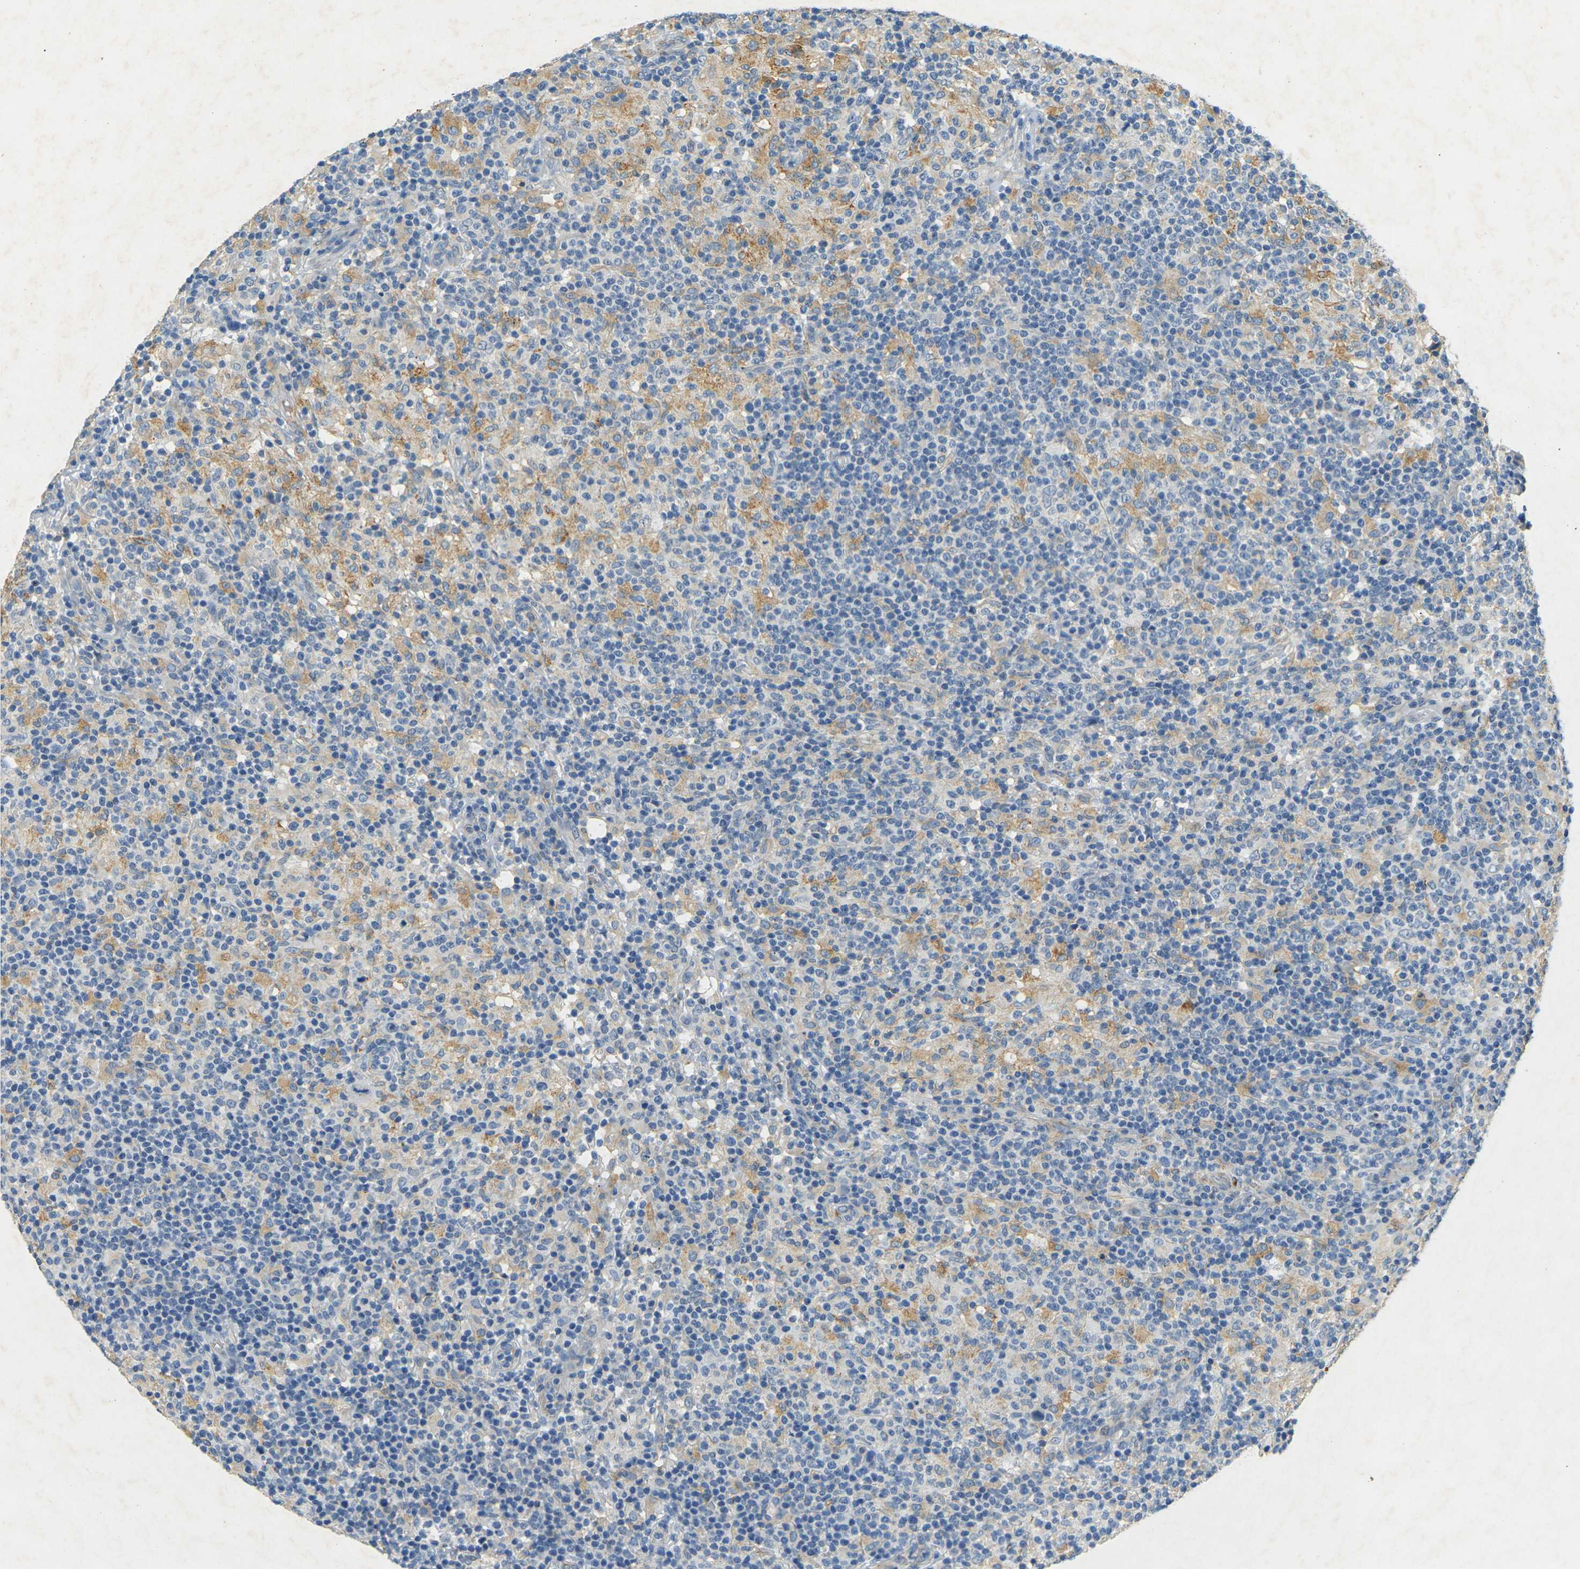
{"staining": {"intensity": "weak", "quantity": "<25%", "location": "cytoplasmic/membranous"}, "tissue": "lymphoma", "cell_type": "Tumor cells", "image_type": "cancer", "snomed": [{"axis": "morphology", "description": "Hodgkin's disease, NOS"}, {"axis": "topography", "description": "Lymph node"}], "caption": "Immunohistochemical staining of human Hodgkin's disease exhibits no significant positivity in tumor cells.", "gene": "SORT1", "patient": {"sex": "male", "age": 70}}